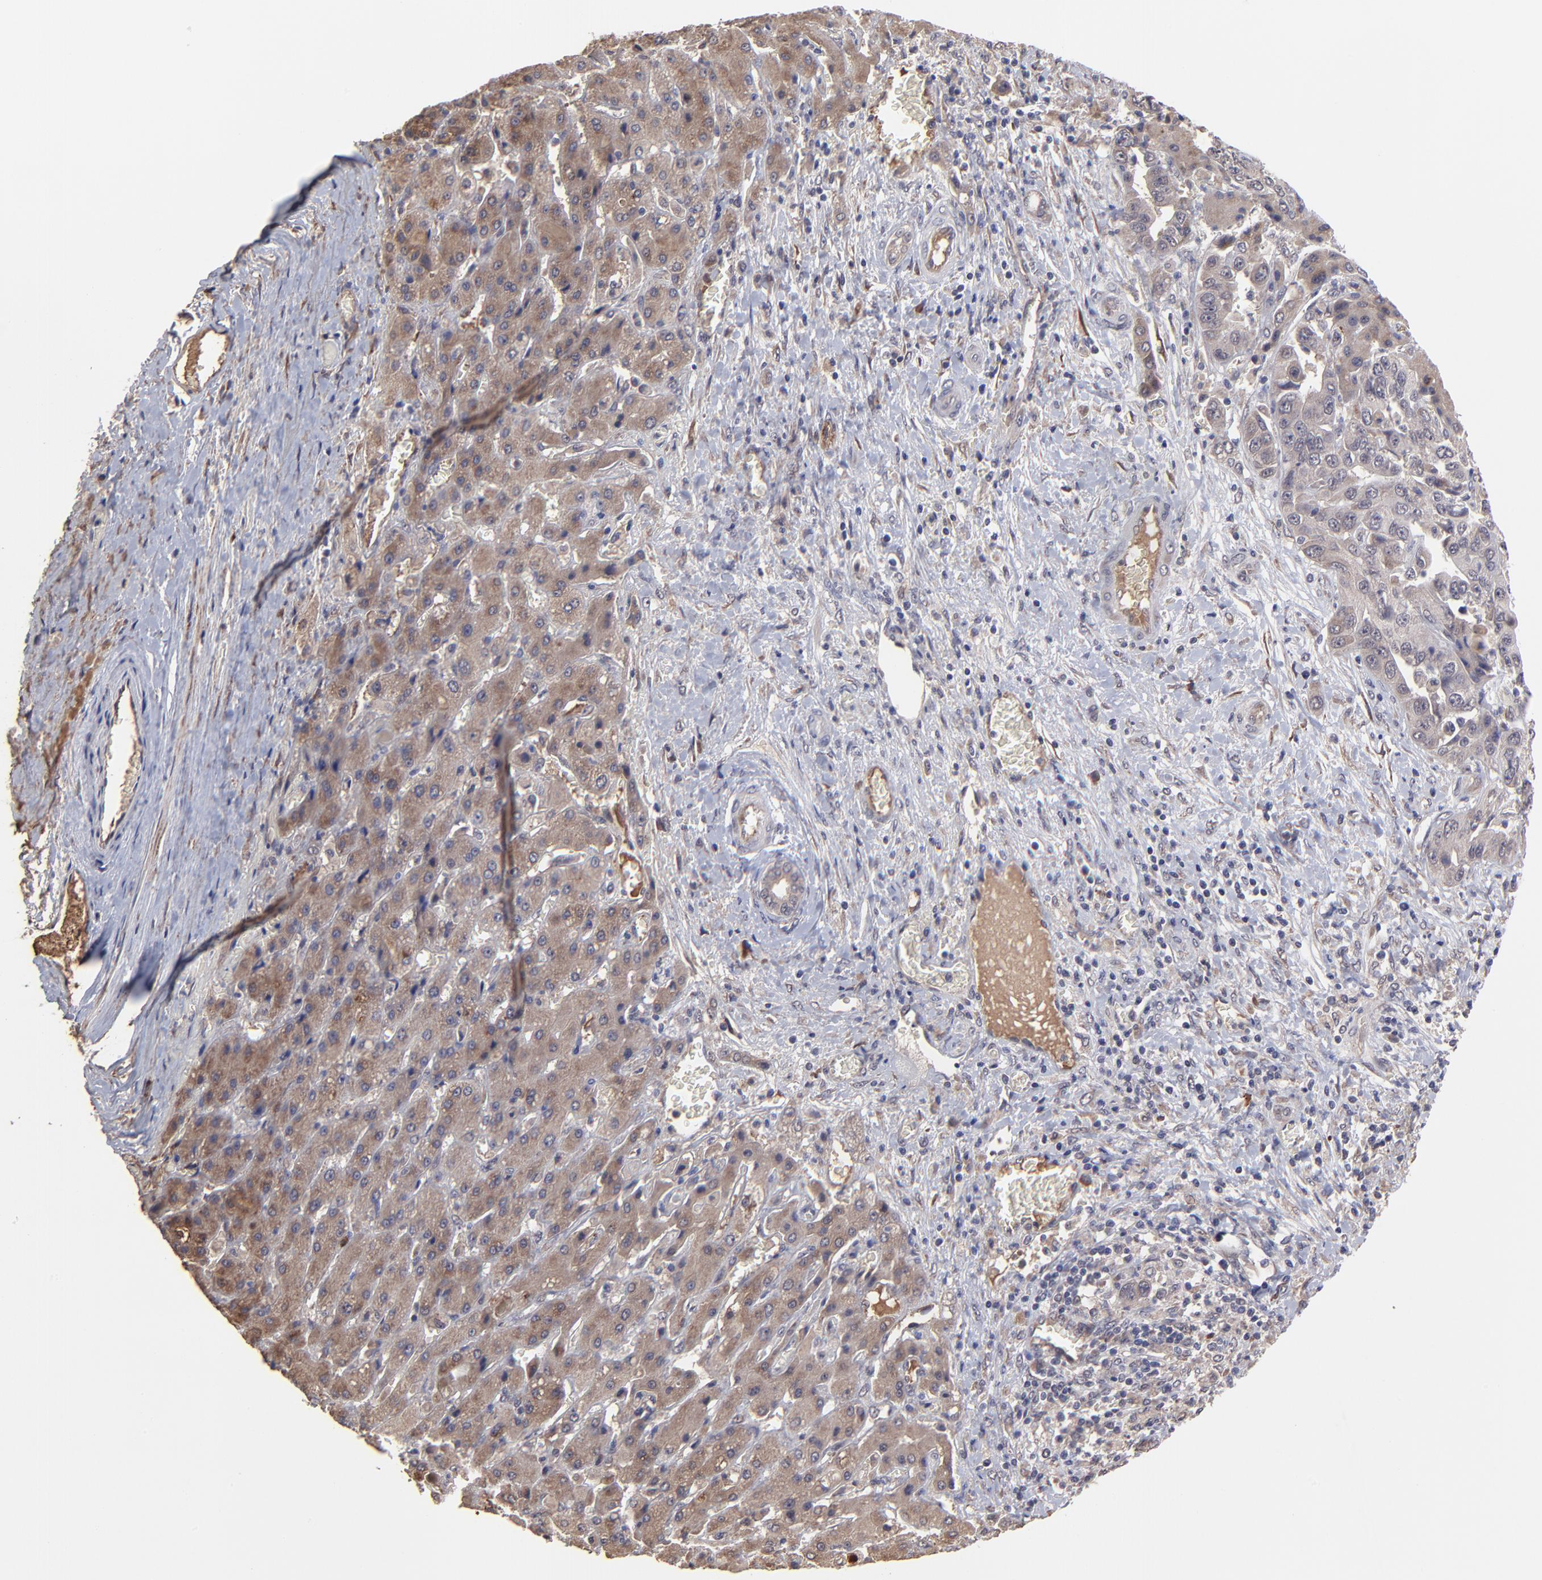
{"staining": {"intensity": "weak", "quantity": "<25%", "location": "cytoplasmic/membranous"}, "tissue": "liver cancer", "cell_type": "Tumor cells", "image_type": "cancer", "snomed": [{"axis": "morphology", "description": "Cholangiocarcinoma"}, {"axis": "topography", "description": "Liver"}], "caption": "An IHC photomicrograph of liver cancer is shown. There is no staining in tumor cells of liver cancer.", "gene": "CHL1", "patient": {"sex": "female", "age": 52}}